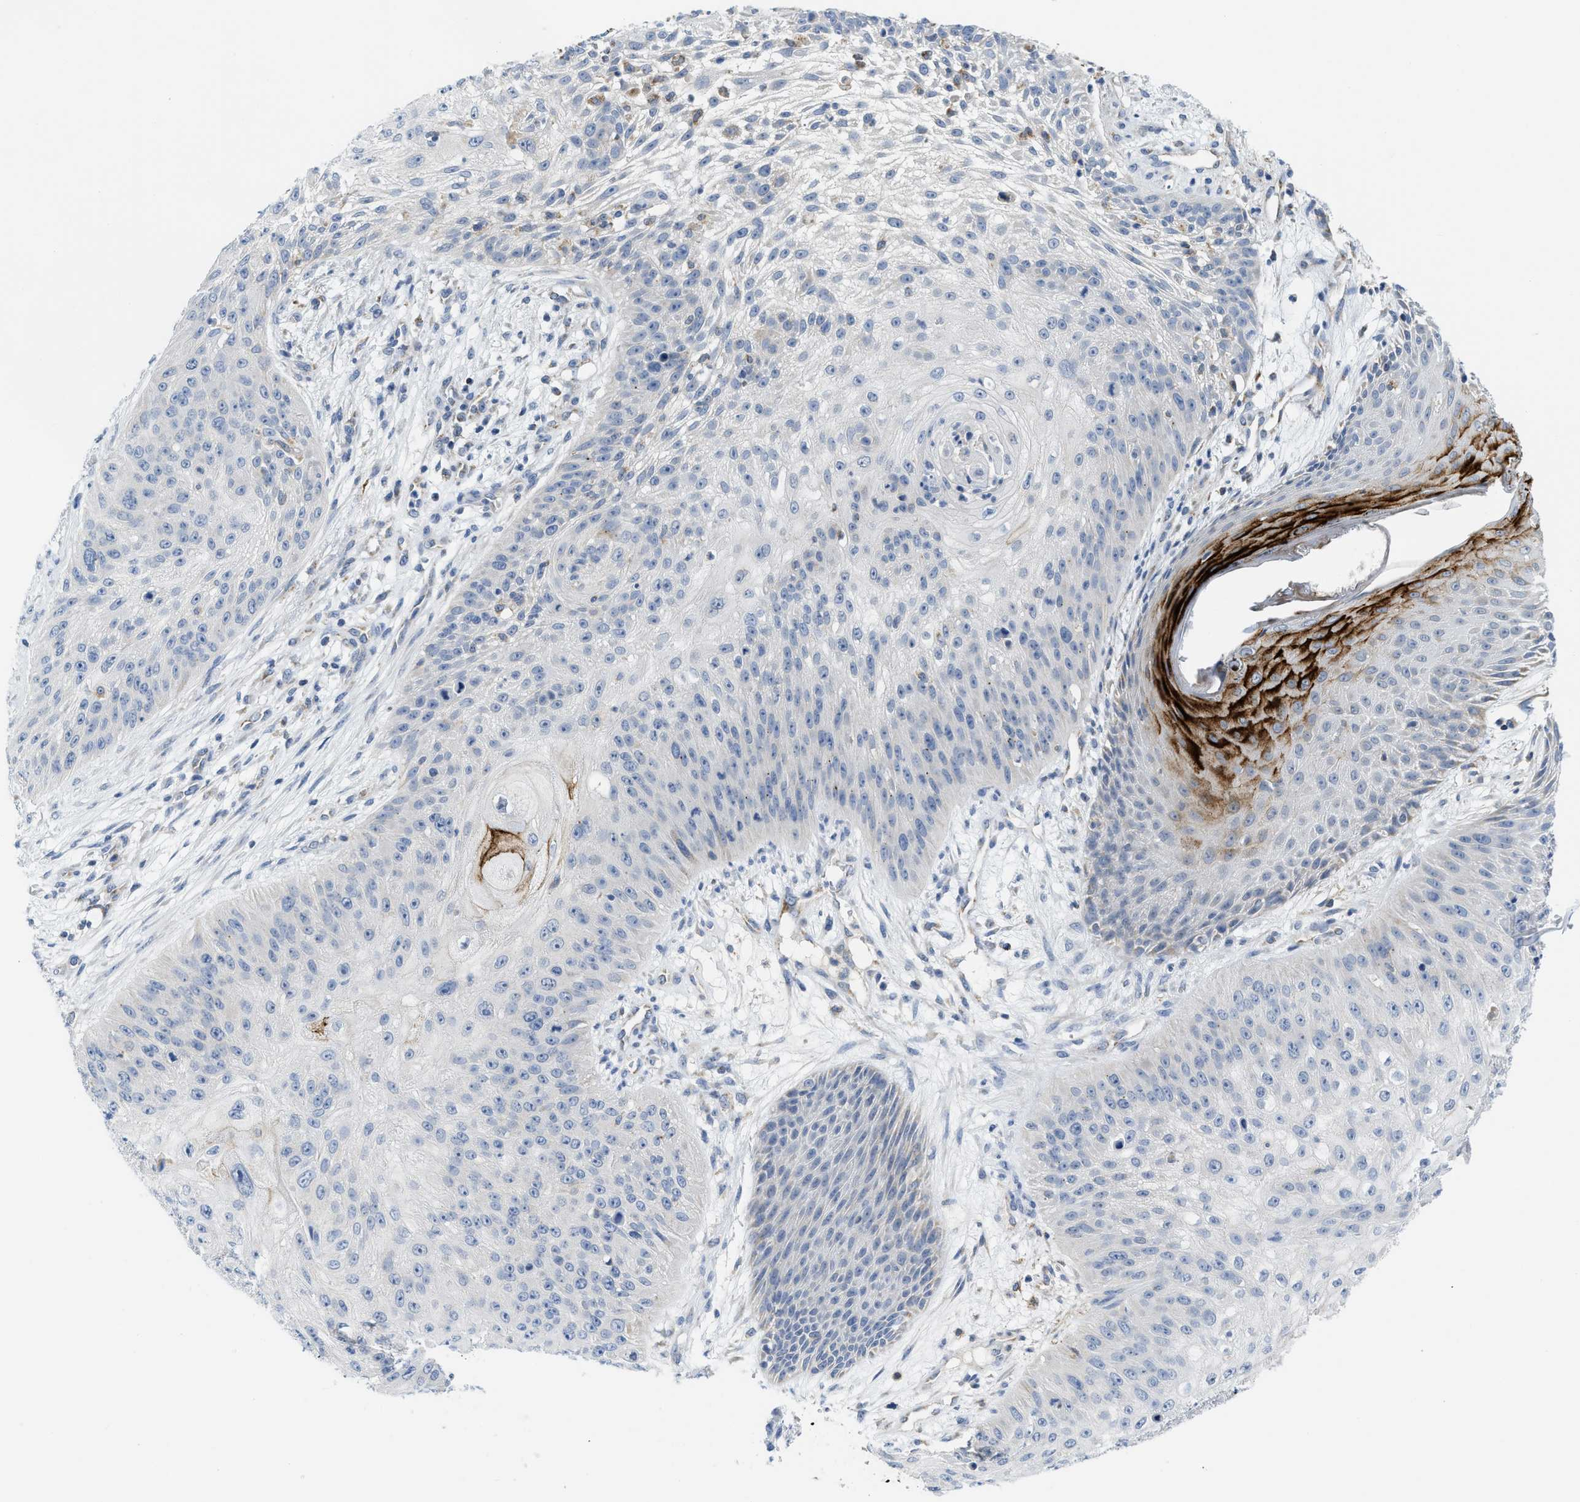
{"staining": {"intensity": "negative", "quantity": "none", "location": "none"}, "tissue": "skin cancer", "cell_type": "Tumor cells", "image_type": "cancer", "snomed": [{"axis": "morphology", "description": "Squamous cell carcinoma, NOS"}, {"axis": "topography", "description": "Skin"}], "caption": "A high-resolution histopathology image shows immunohistochemistry staining of skin cancer (squamous cell carcinoma), which shows no significant positivity in tumor cells.", "gene": "GATD3", "patient": {"sex": "female", "age": 80}}